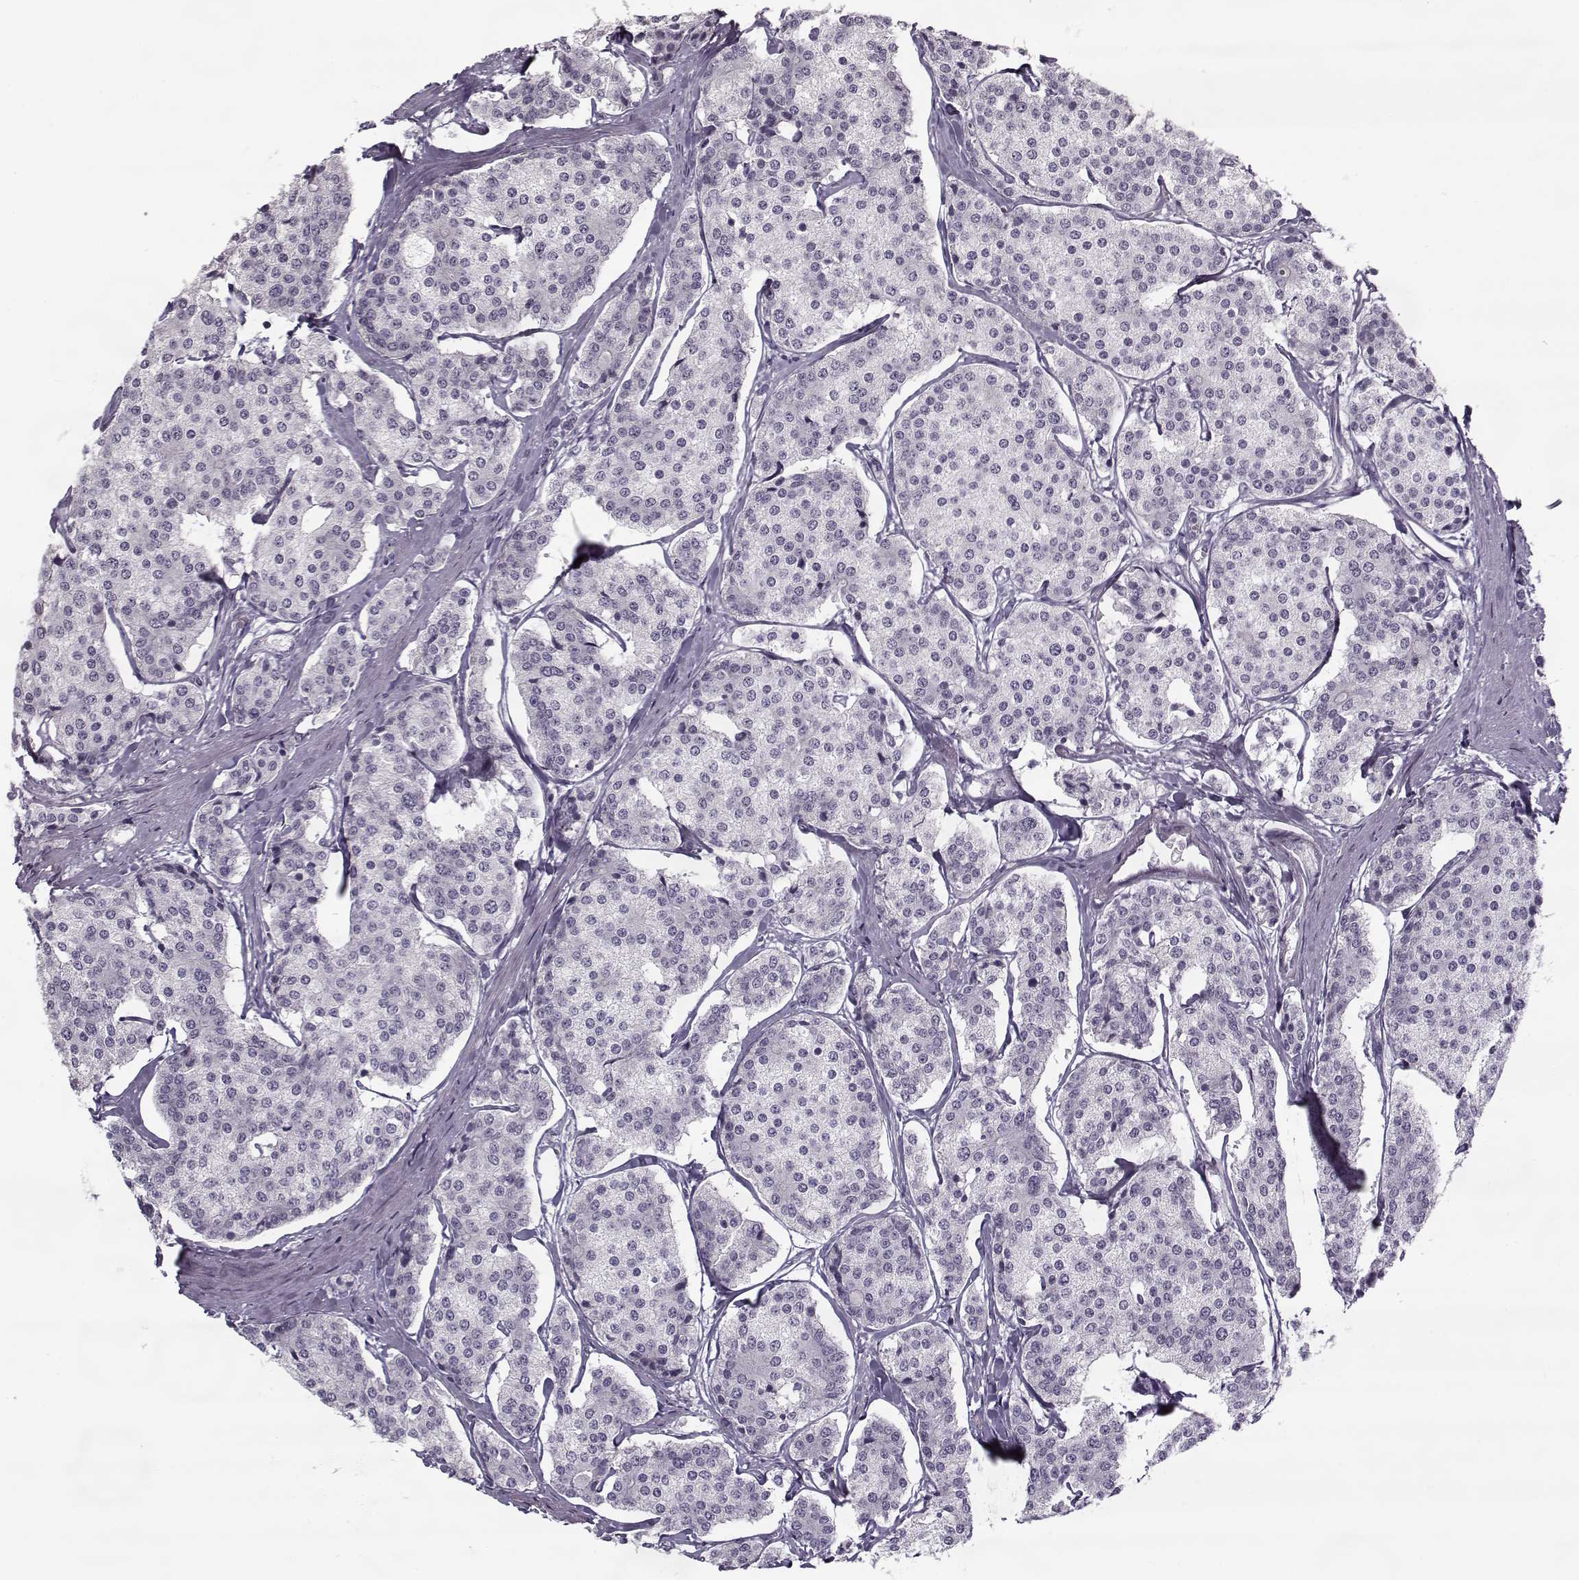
{"staining": {"intensity": "negative", "quantity": "none", "location": "none"}, "tissue": "carcinoid", "cell_type": "Tumor cells", "image_type": "cancer", "snomed": [{"axis": "morphology", "description": "Carcinoid, malignant, NOS"}, {"axis": "topography", "description": "Small intestine"}], "caption": "IHC micrograph of neoplastic tissue: malignant carcinoid stained with DAB (3,3'-diaminobenzidine) reveals no significant protein staining in tumor cells.", "gene": "PNMT", "patient": {"sex": "female", "age": 65}}